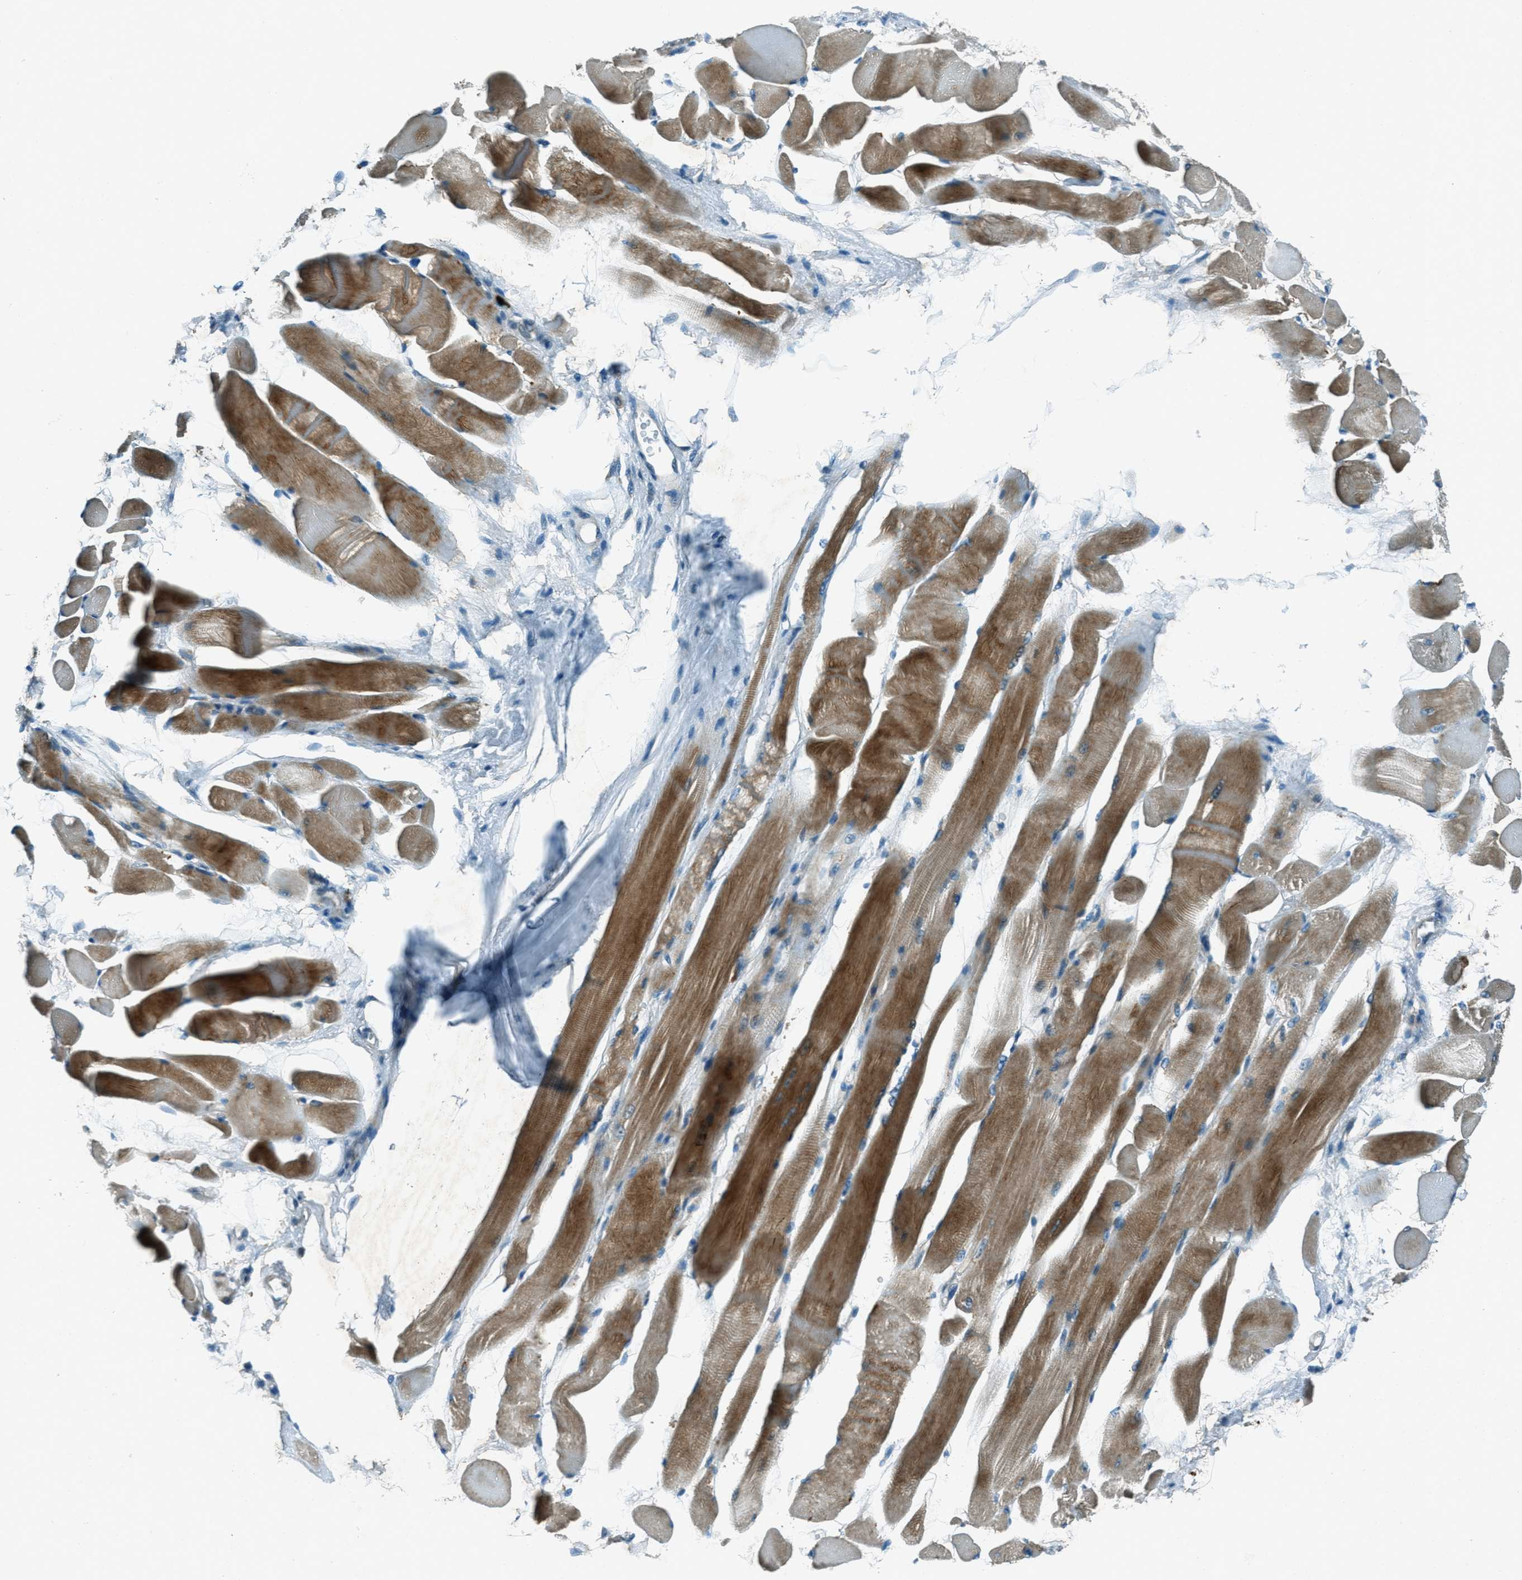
{"staining": {"intensity": "moderate", "quantity": ">75%", "location": "cytoplasmic/membranous"}, "tissue": "skeletal muscle", "cell_type": "Myocytes", "image_type": "normal", "snomed": [{"axis": "morphology", "description": "Normal tissue, NOS"}, {"axis": "topography", "description": "Skeletal muscle"}, {"axis": "topography", "description": "Peripheral nerve tissue"}], "caption": "The micrograph exhibits staining of normal skeletal muscle, revealing moderate cytoplasmic/membranous protein staining (brown color) within myocytes. (Brightfield microscopy of DAB IHC at high magnification).", "gene": "FAR1", "patient": {"sex": "female", "age": 84}}